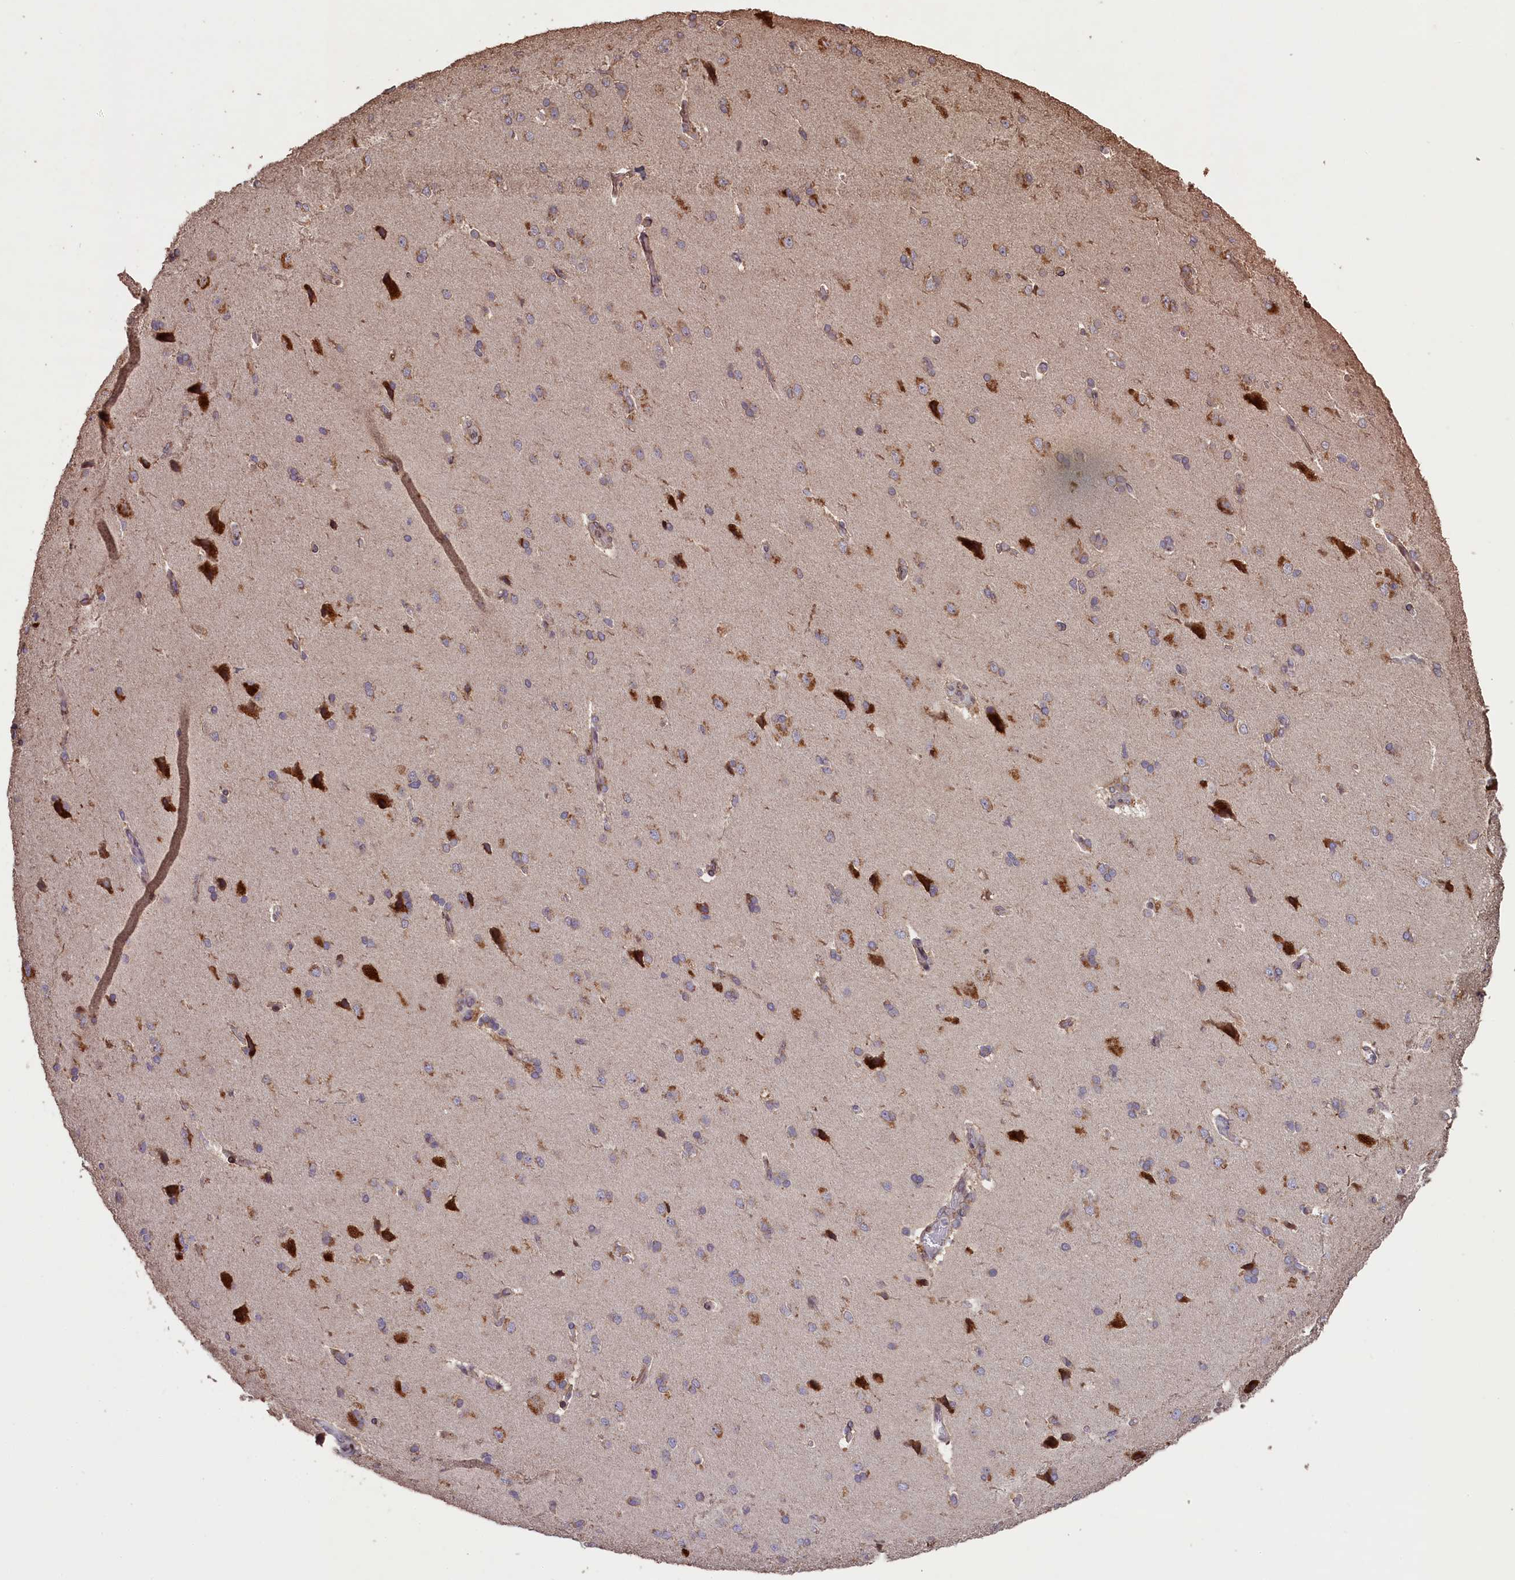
{"staining": {"intensity": "negative", "quantity": "none", "location": "none"}, "tissue": "cerebral cortex", "cell_type": "Endothelial cells", "image_type": "normal", "snomed": [{"axis": "morphology", "description": "Normal tissue, NOS"}, {"axis": "topography", "description": "Cerebral cortex"}], "caption": "DAB immunohistochemical staining of unremarkable cerebral cortex reveals no significant positivity in endothelial cells.", "gene": "SLC38A7", "patient": {"sex": "male", "age": 62}}